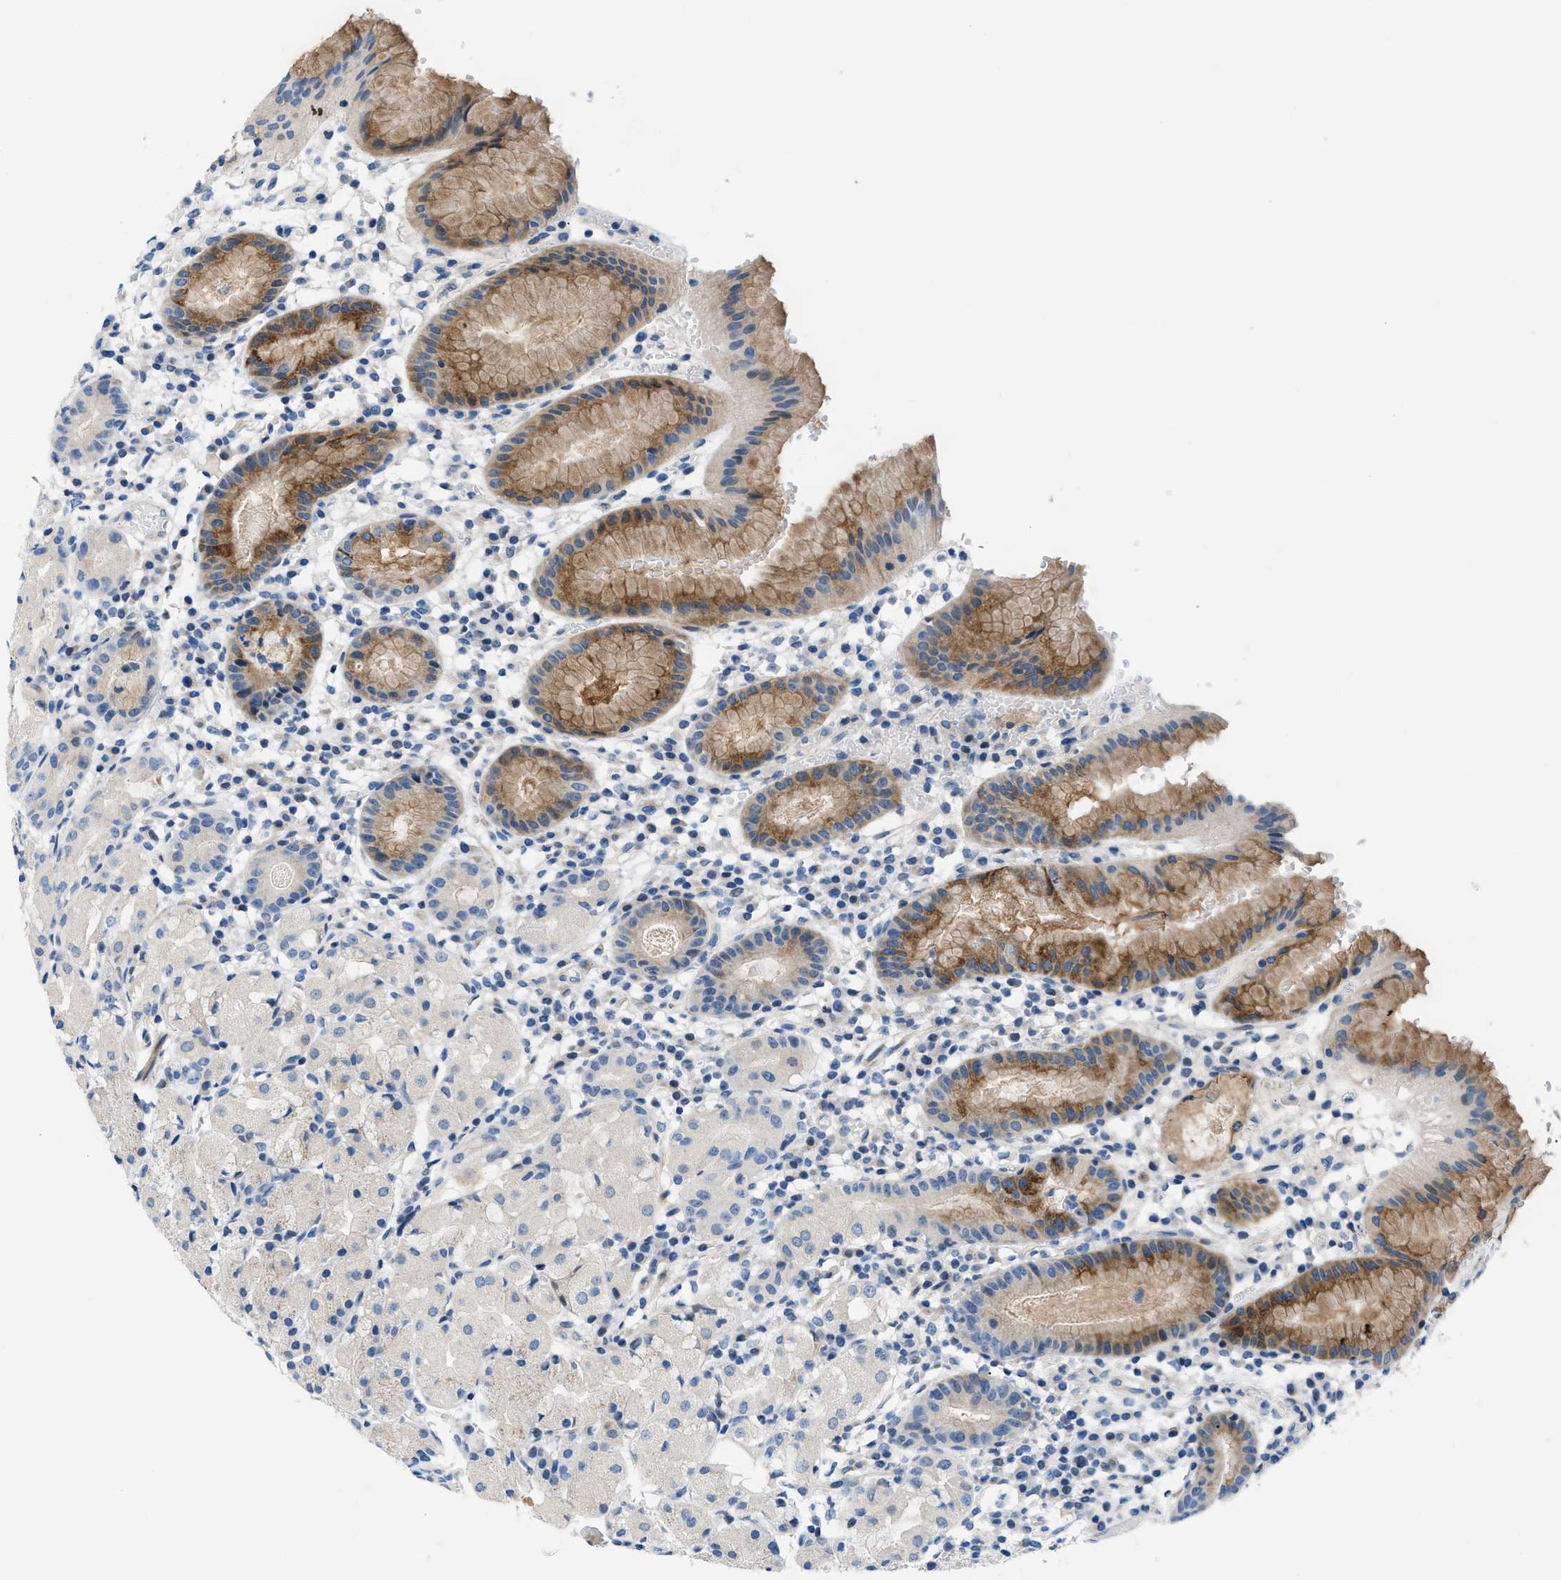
{"staining": {"intensity": "moderate", "quantity": "25%-75%", "location": "cytoplasmic/membranous"}, "tissue": "stomach", "cell_type": "Glandular cells", "image_type": "normal", "snomed": [{"axis": "morphology", "description": "Normal tissue, NOS"}, {"axis": "topography", "description": "Stomach"}, {"axis": "topography", "description": "Stomach, lower"}], "caption": "Immunohistochemistry (IHC) of benign human stomach demonstrates medium levels of moderate cytoplasmic/membranous positivity in approximately 25%-75% of glandular cells. The protein of interest is stained brown, and the nuclei are stained in blue (DAB (3,3'-diaminobenzidine) IHC with brightfield microscopy, high magnification).", "gene": "FDCSP", "patient": {"sex": "female", "age": 75}}